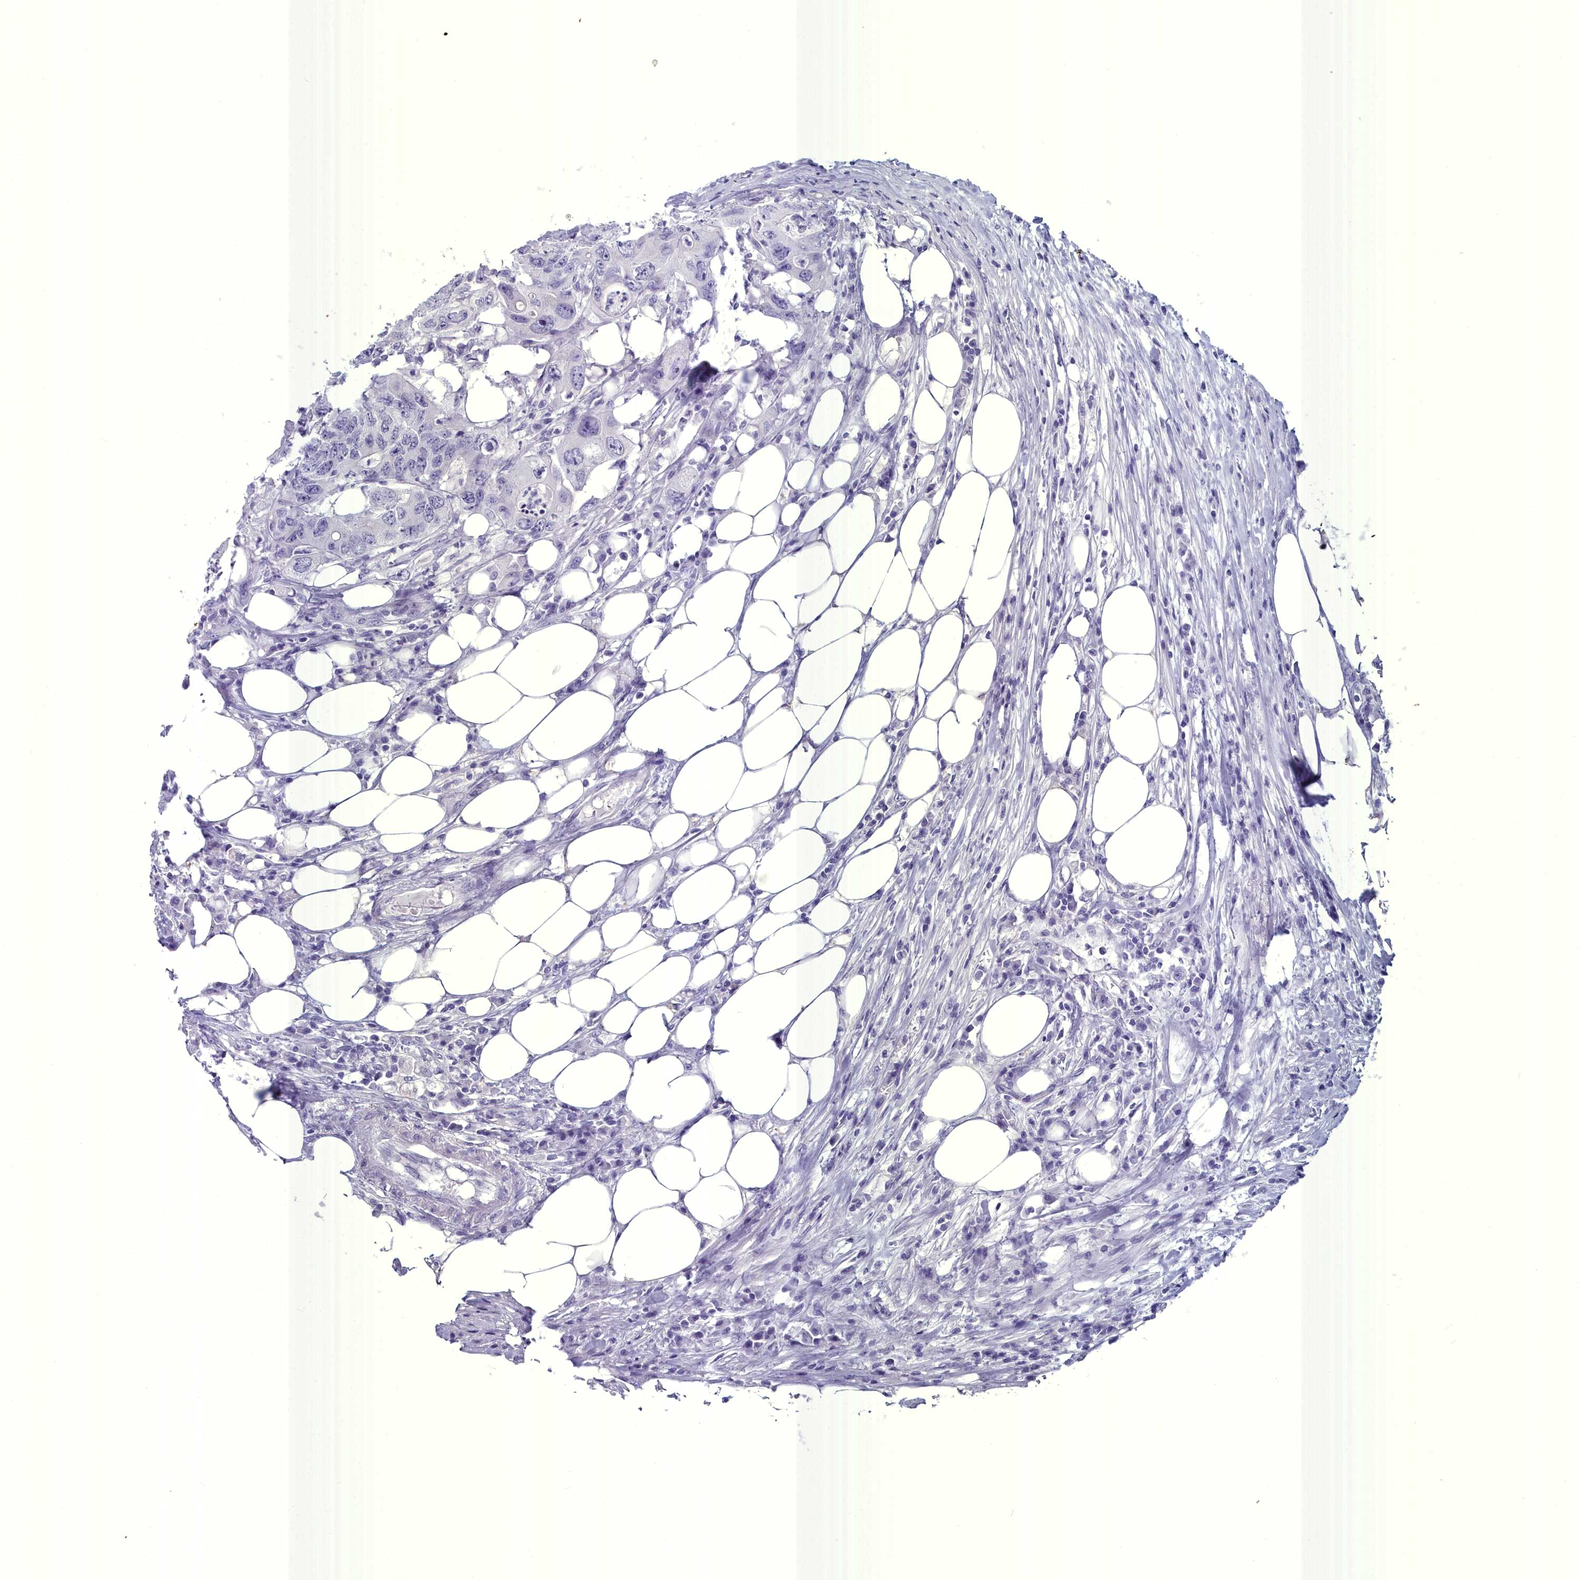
{"staining": {"intensity": "negative", "quantity": "none", "location": "none"}, "tissue": "colorectal cancer", "cell_type": "Tumor cells", "image_type": "cancer", "snomed": [{"axis": "morphology", "description": "Adenocarcinoma, NOS"}, {"axis": "topography", "description": "Colon"}], "caption": "Immunohistochemistry histopathology image of neoplastic tissue: colorectal adenocarcinoma stained with DAB exhibits no significant protein expression in tumor cells.", "gene": "MAP6", "patient": {"sex": "male", "age": 71}}